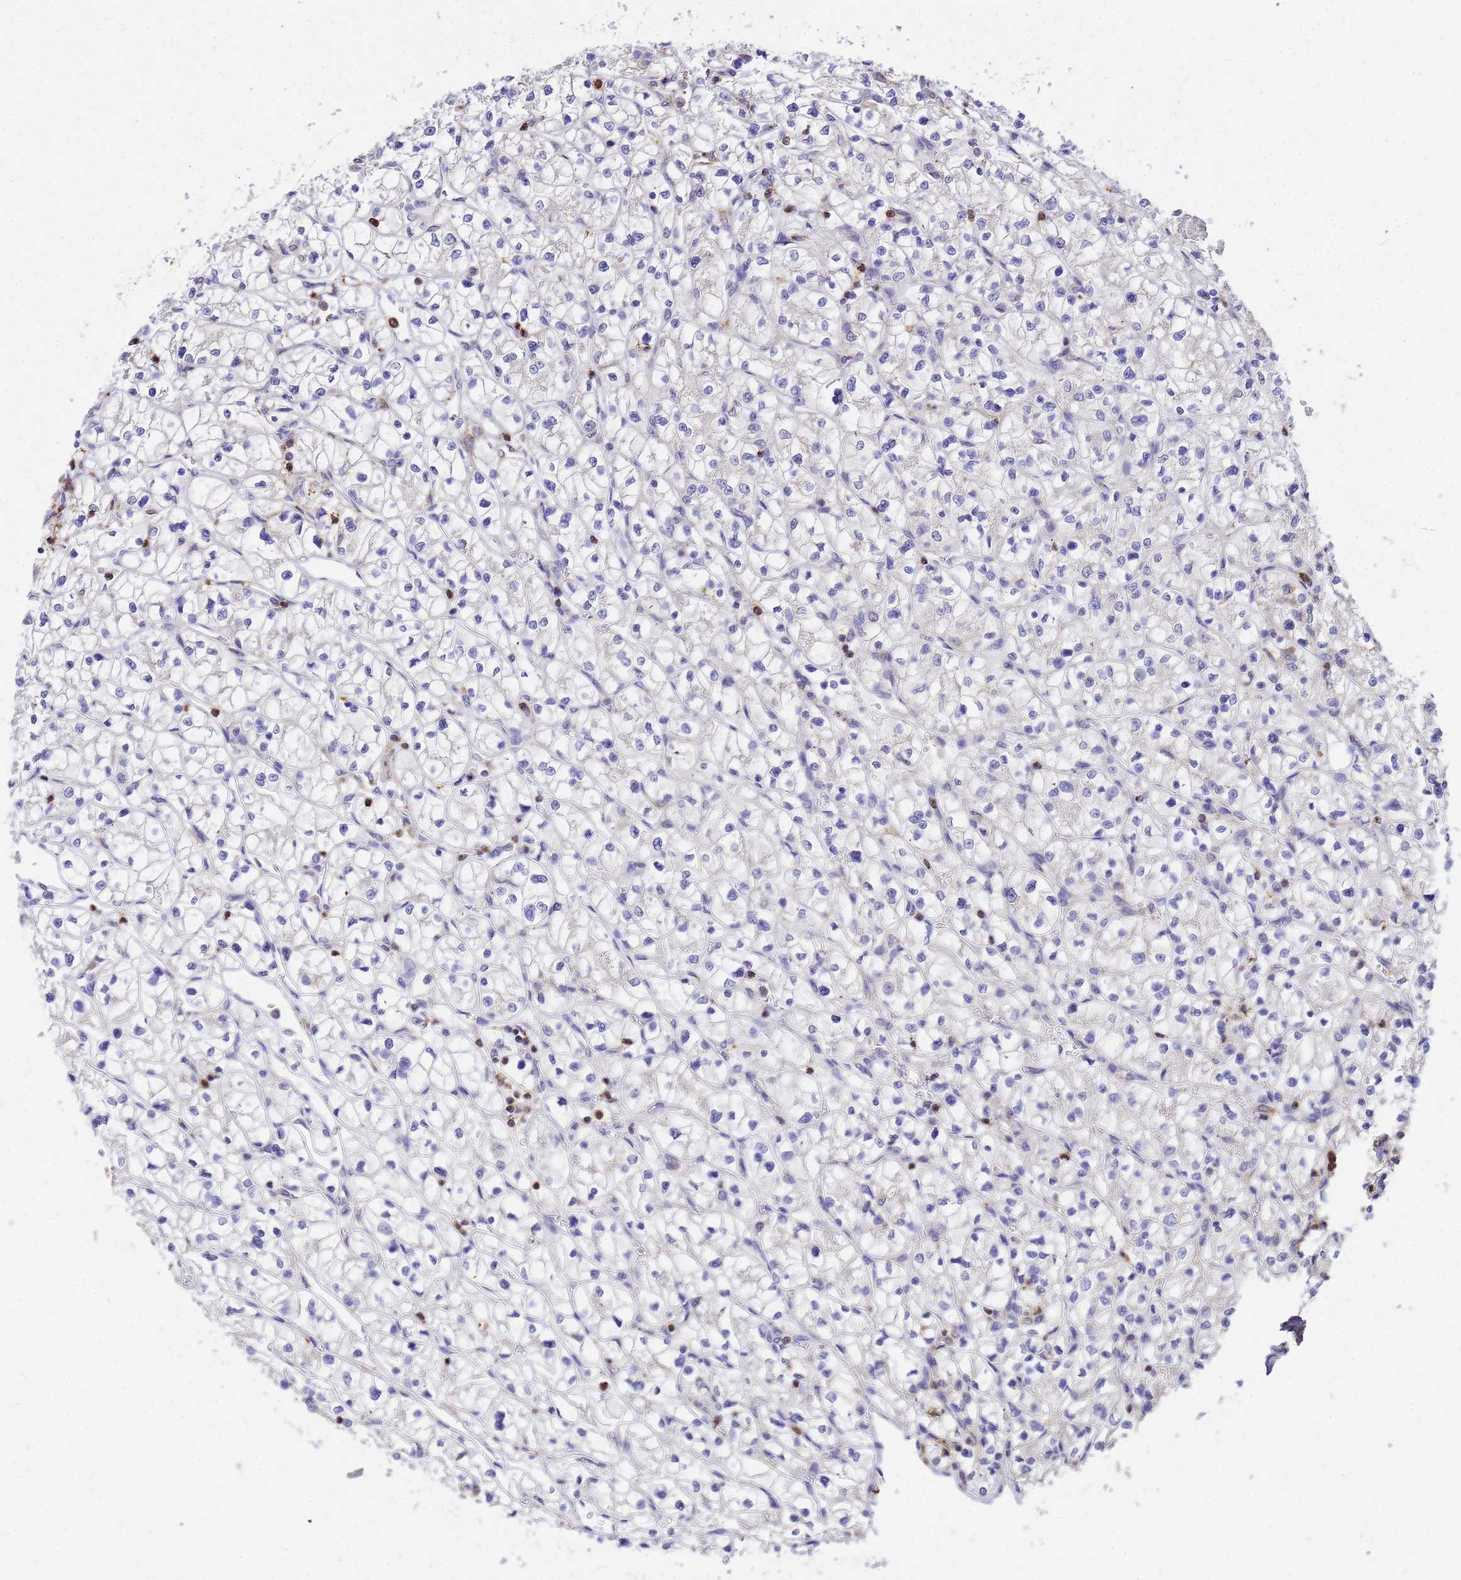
{"staining": {"intensity": "negative", "quantity": "none", "location": "none"}, "tissue": "renal cancer", "cell_type": "Tumor cells", "image_type": "cancer", "snomed": [{"axis": "morphology", "description": "Adenocarcinoma, NOS"}, {"axis": "topography", "description": "Kidney"}], "caption": "DAB immunohistochemical staining of adenocarcinoma (renal) shows no significant positivity in tumor cells.", "gene": "WDR64", "patient": {"sex": "female", "age": 64}}